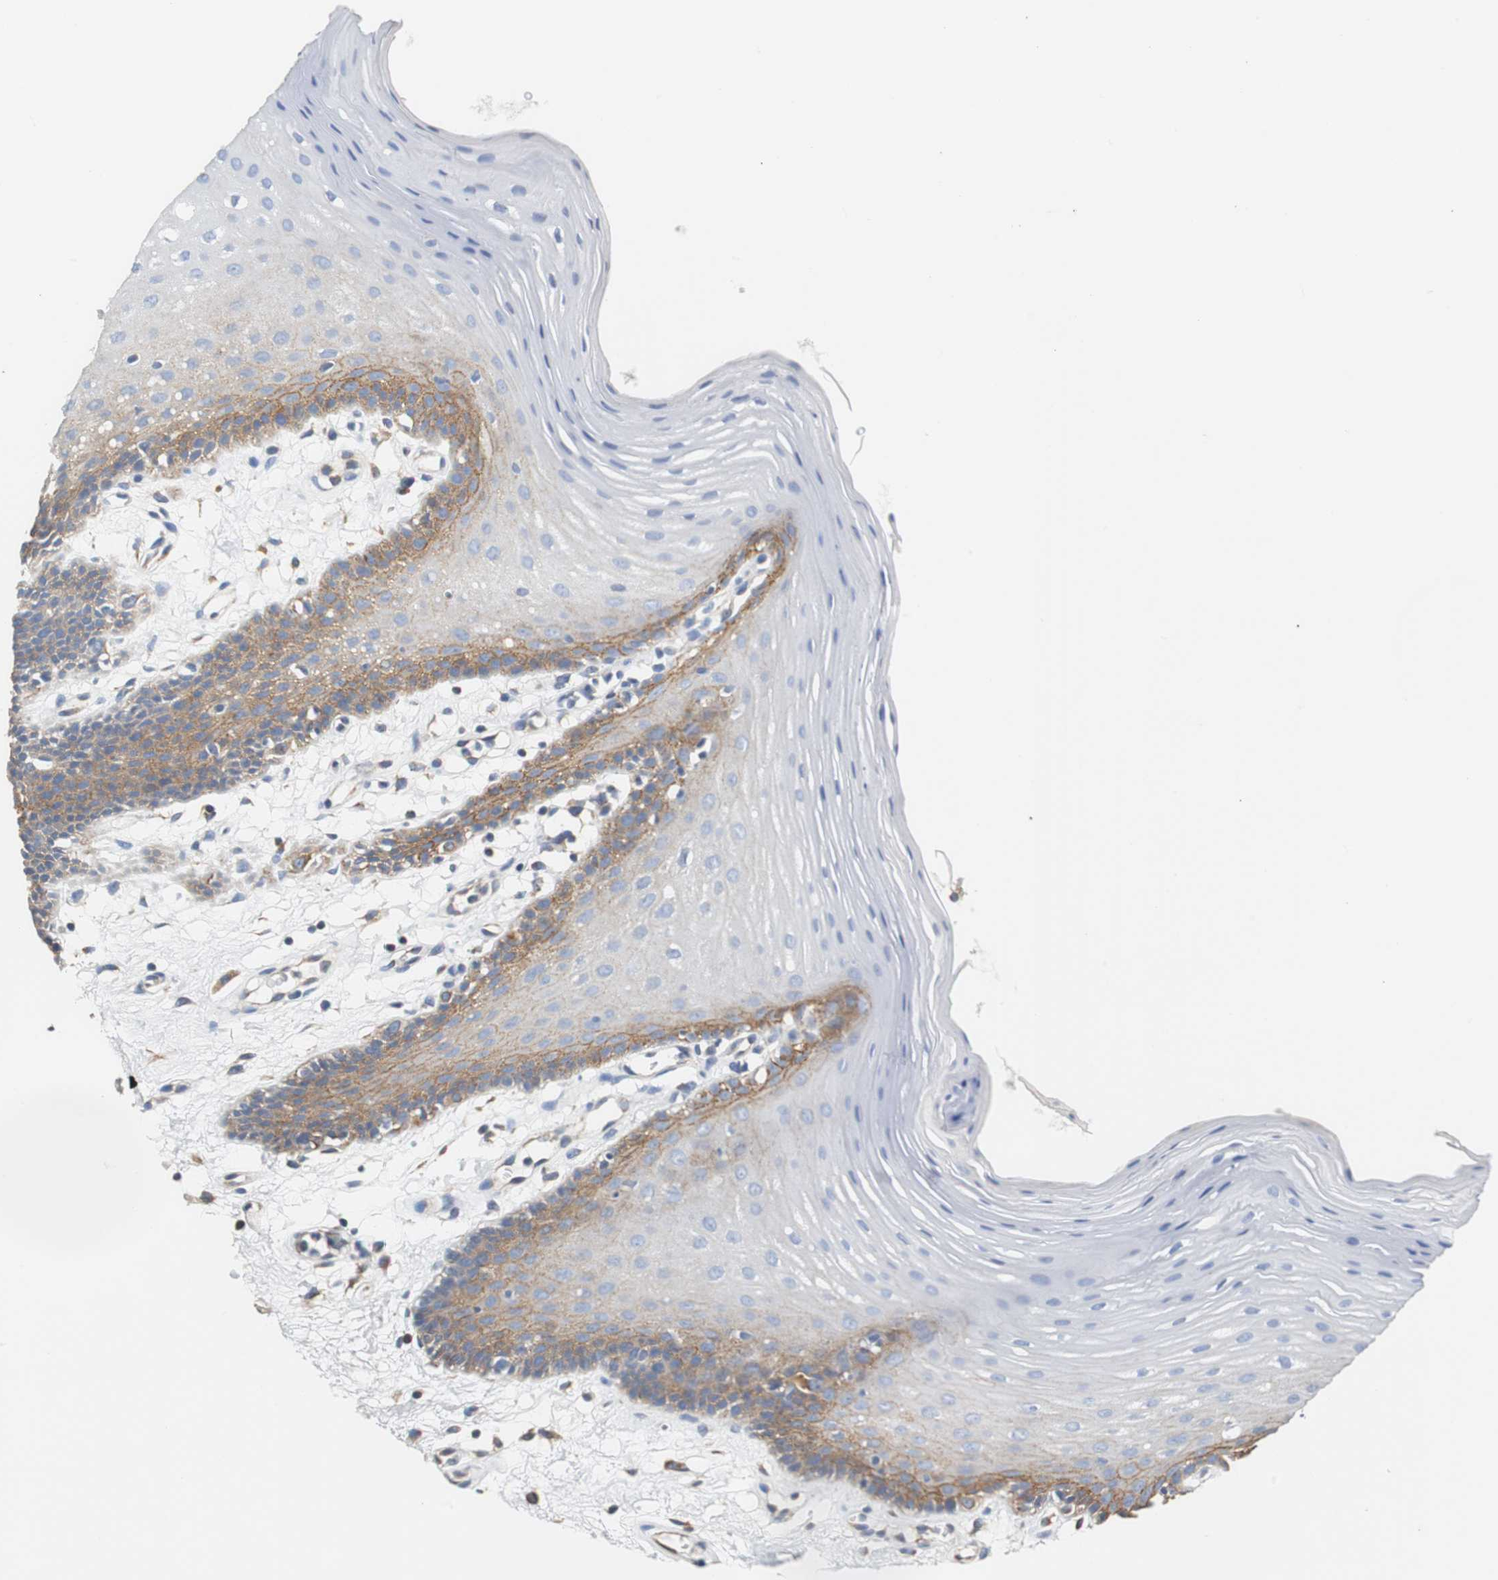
{"staining": {"intensity": "moderate", "quantity": "<25%", "location": "cytoplasmic/membranous"}, "tissue": "oral mucosa", "cell_type": "Squamous epithelial cells", "image_type": "normal", "snomed": [{"axis": "morphology", "description": "Normal tissue, NOS"}, {"axis": "morphology", "description": "Squamous cell carcinoma, NOS"}, {"axis": "topography", "description": "Skeletal muscle"}, {"axis": "topography", "description": "Oral tissue"}, {"axis": "topography", "description": "Head-Neck"}], "caption": "IHC photomicrograph of normal oral mucosa: oral mucosa stained using IHC reveals low levels of moderate protein expression localized specifically in the cytoplasmic/membranous of squamous epithelial cells, appearing as a cytoplasmic/membranous brown color.", "gene": "PCK1", "patient": {"sex": "male", "age": 71}}